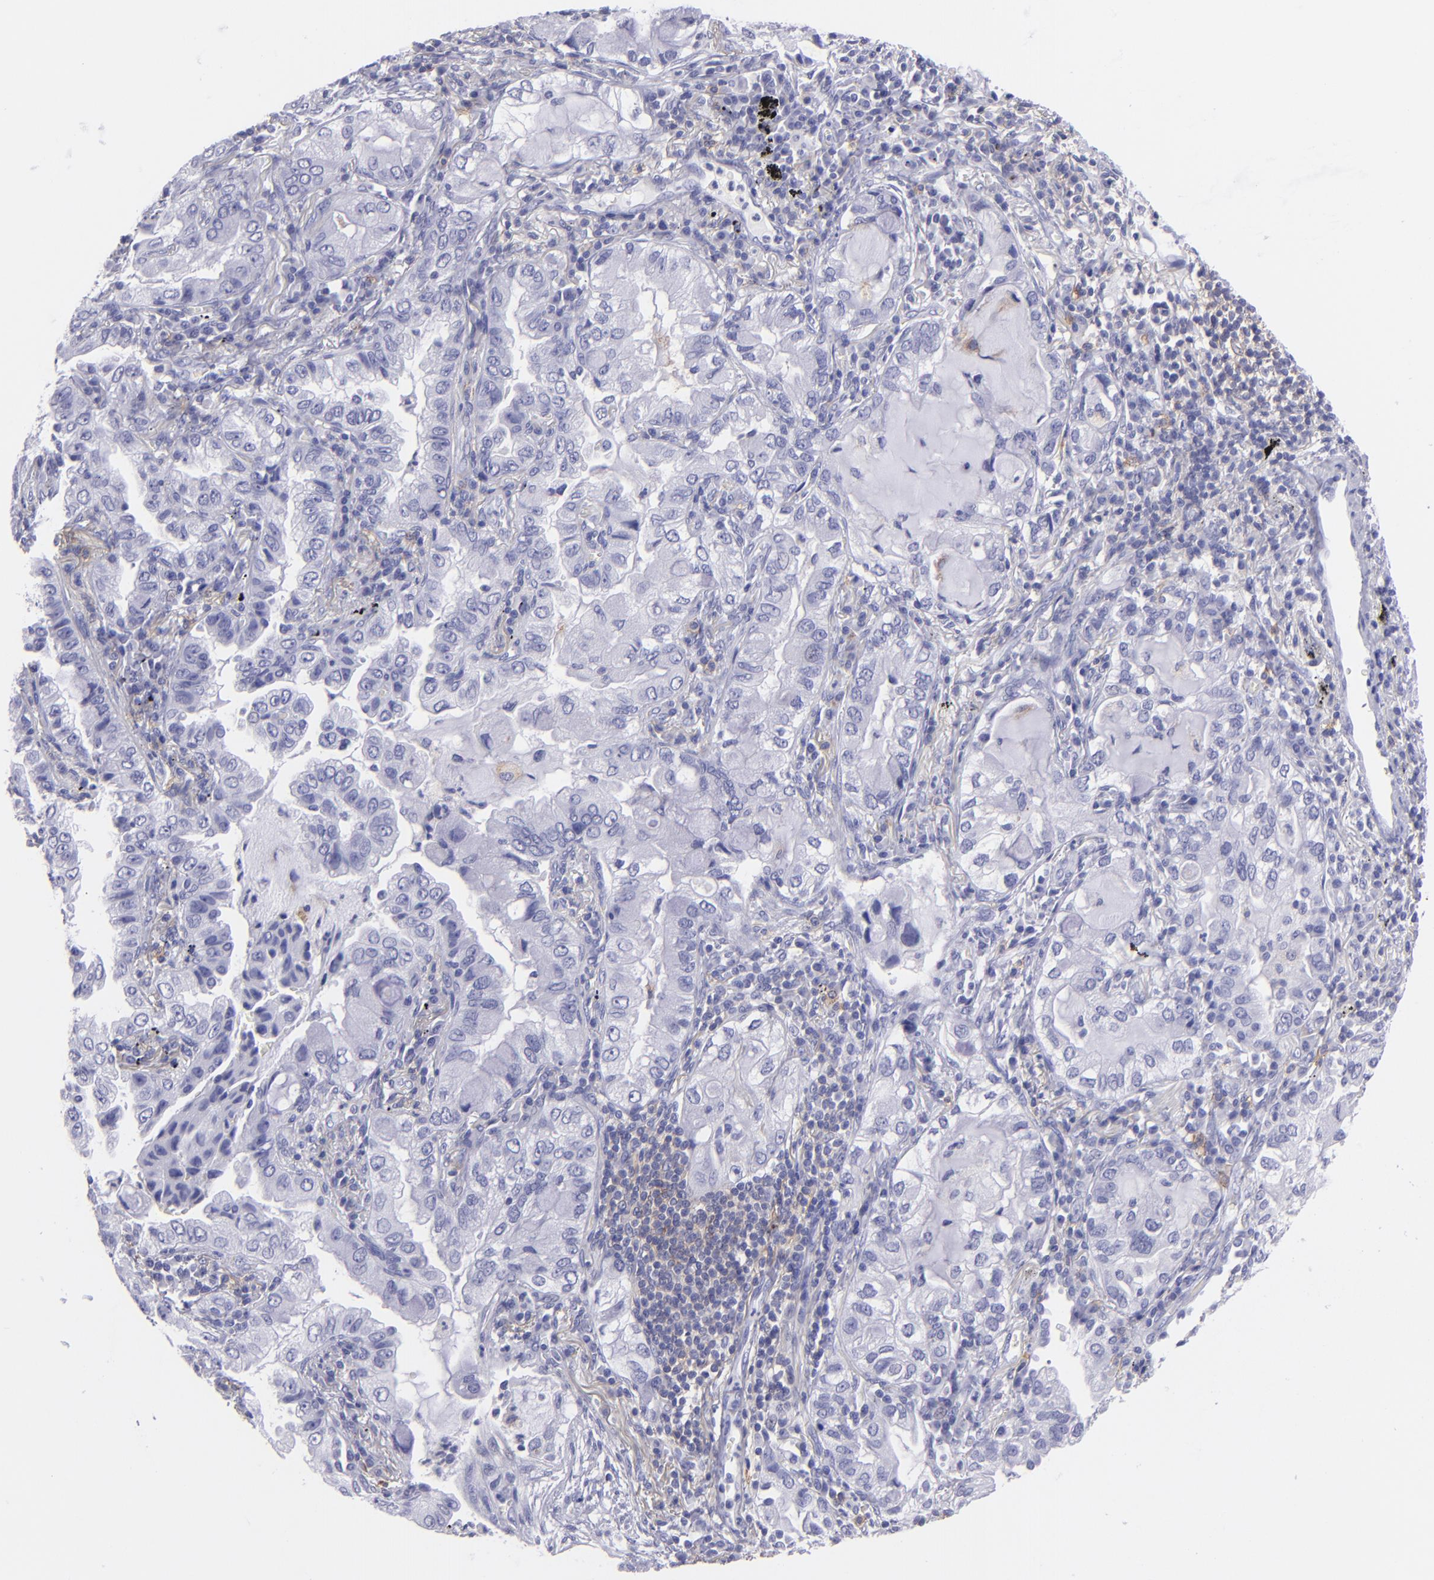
{"staining": {"intensity": "negative", "quantity": "none", "location": "none"}, "tissue": "lung cancer", "cell_type": "Tumor cells", "image_type": "cancer", "snomed": [{"axis": "morphology", "description": "Adenocarcinoma, NOS"}, {"axis": "topography", "description": "Lung"}], "caption": "DAB immunohistochemical staining of lung cancer (adenocarcinoma) shows no significant positivity in tumor cells. (DAB immunohistochemistry with hematoxylin counter stain).", "gene": "CD82", "patient": {"sex": "female", "age": 50}}